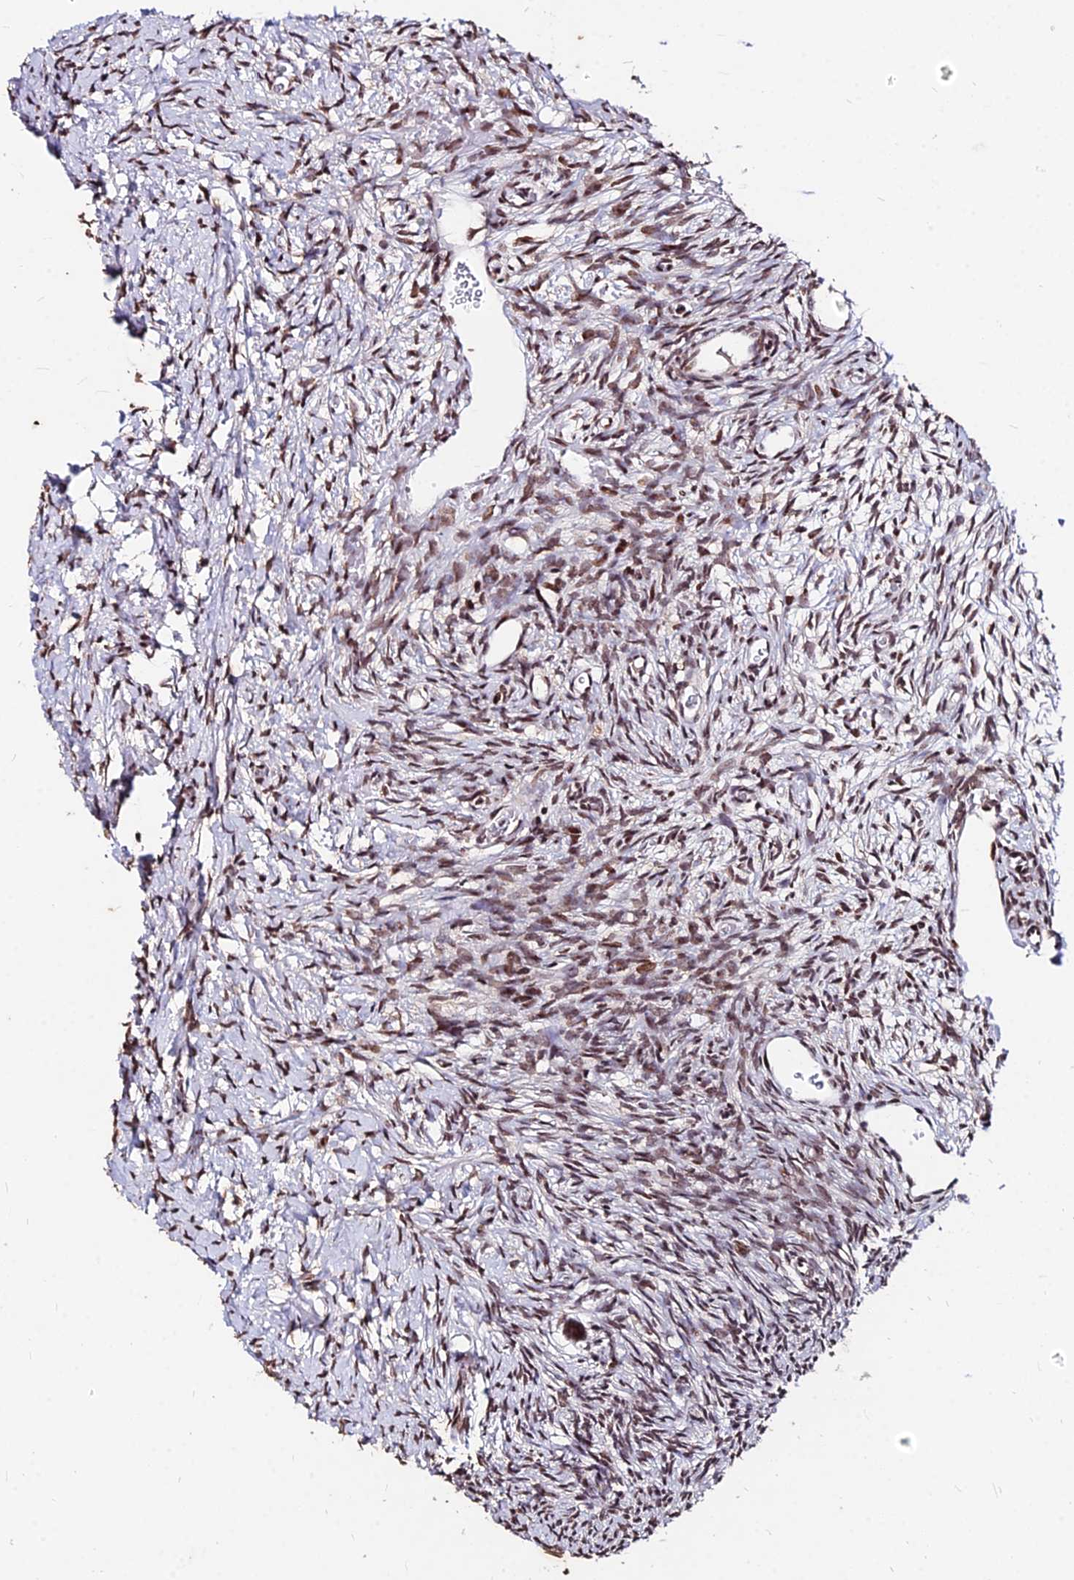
{"staining": {"intensity": "moderate", "quantity": "25%-75%", "location": "nuclear"}, "tissue": "ovary", "cell_type": "Ovarian stroma cells", "image_type": "normal", "snomed": [{"axis": "morphology", "description": "Normal tissue, NOS"}, {"axis": "topography", "description": "Ovary"}], "caption": "Immunohistochemical staining of unremarkable human ovary shows 25%-75% levels of moderate nuclear protein staining in about 25%-75% of ovarian stroma cells.", "gene": "ZBED4", "patient": {"sex": "female", "age": 39}}